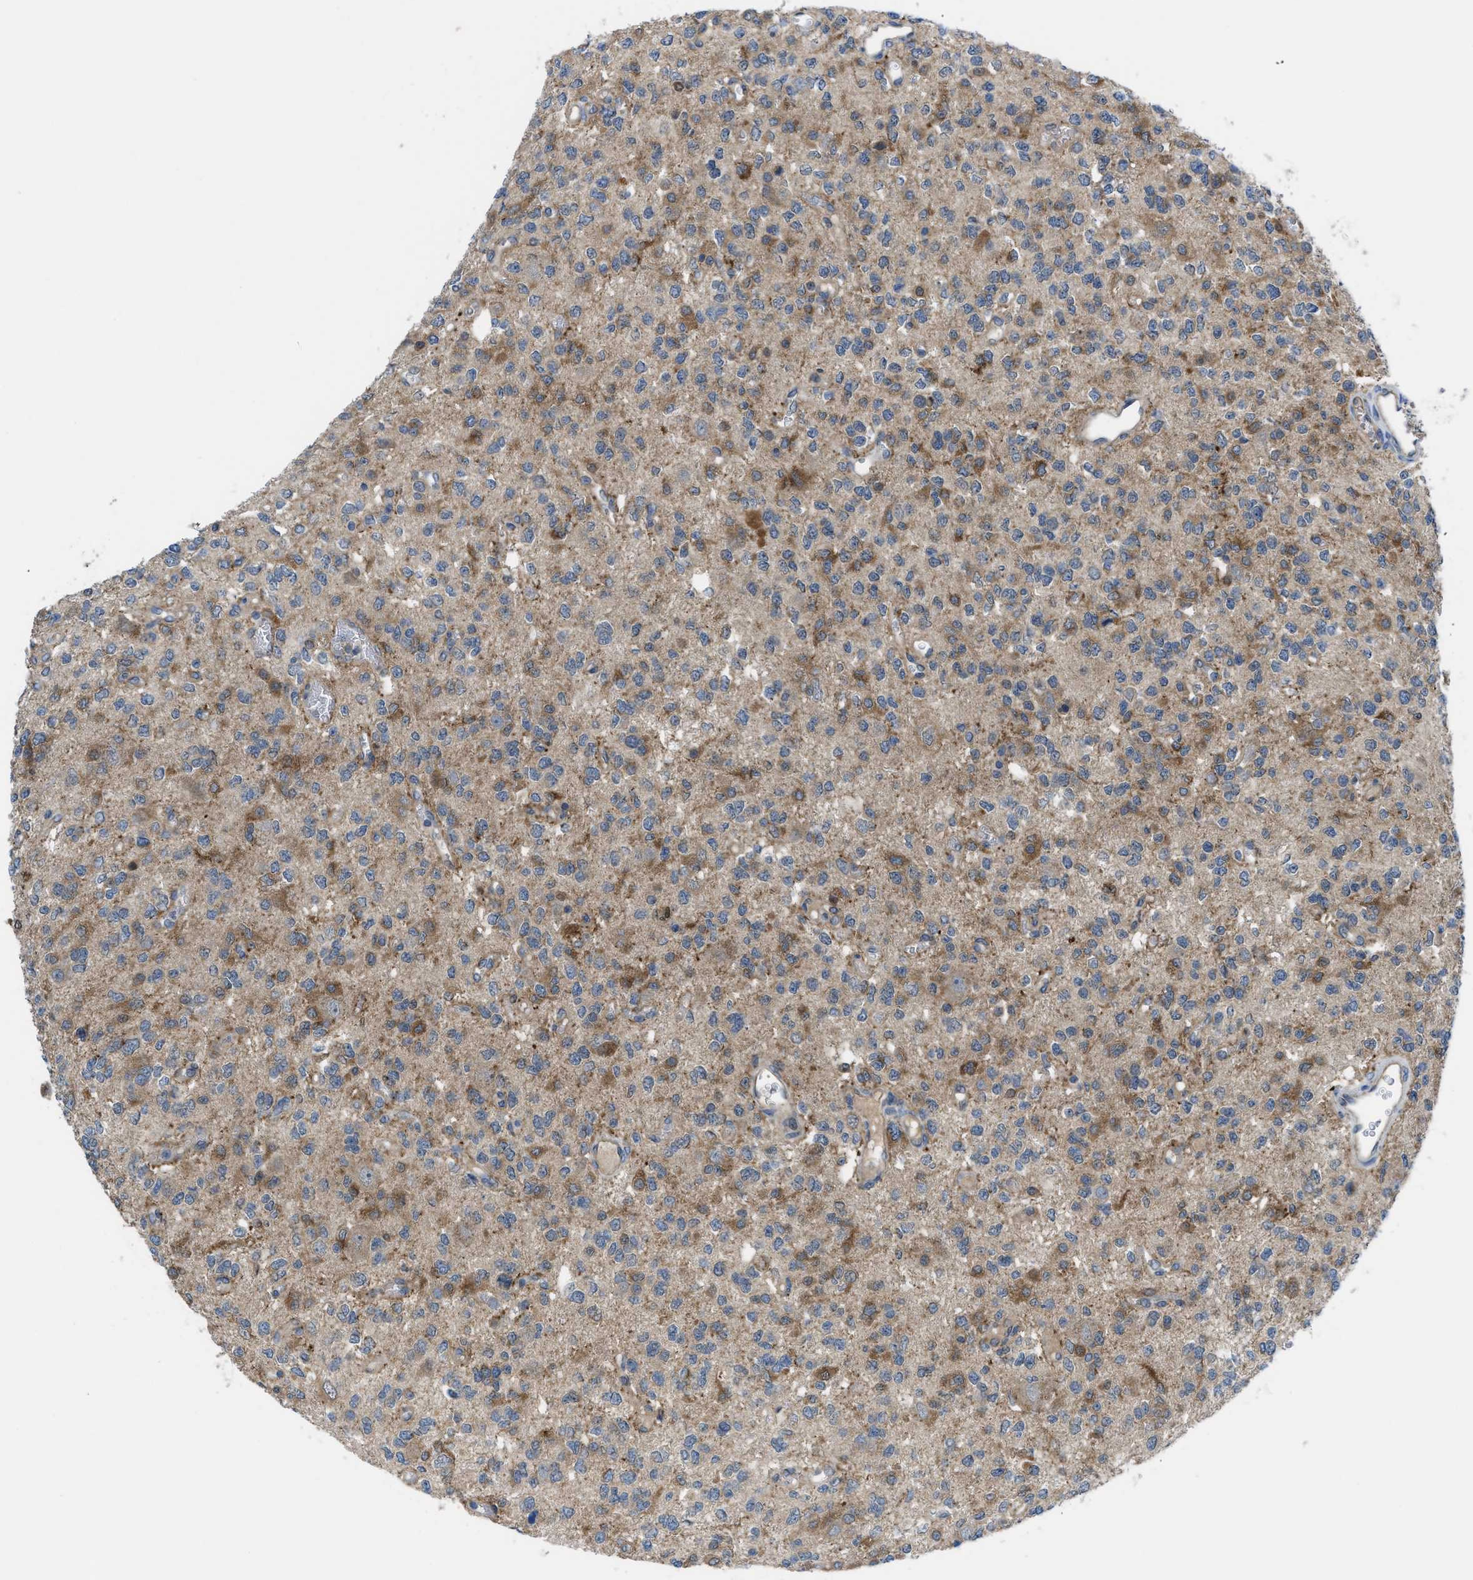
{"staining": {"intensity": "moderate", "quantity": ">75%", "location": "cytoplasmic/membranous"}, "tissue": "glioma", "cell_type": "Tumor cells", "image_type": "cancer", "snomed": [{"axis": "morphology", "description": "Glioma, malignant, Low grade"}, {"axis": "topography", "description": "Brain"}], "caption": "Immunohistochemical staining of human glioma demonstrates moderate cytoplasmic/membranous protein staining in about >75% of tumor cells.", "gene": "BAZ2B", "patient": {"sex": "male", "age": 38}}